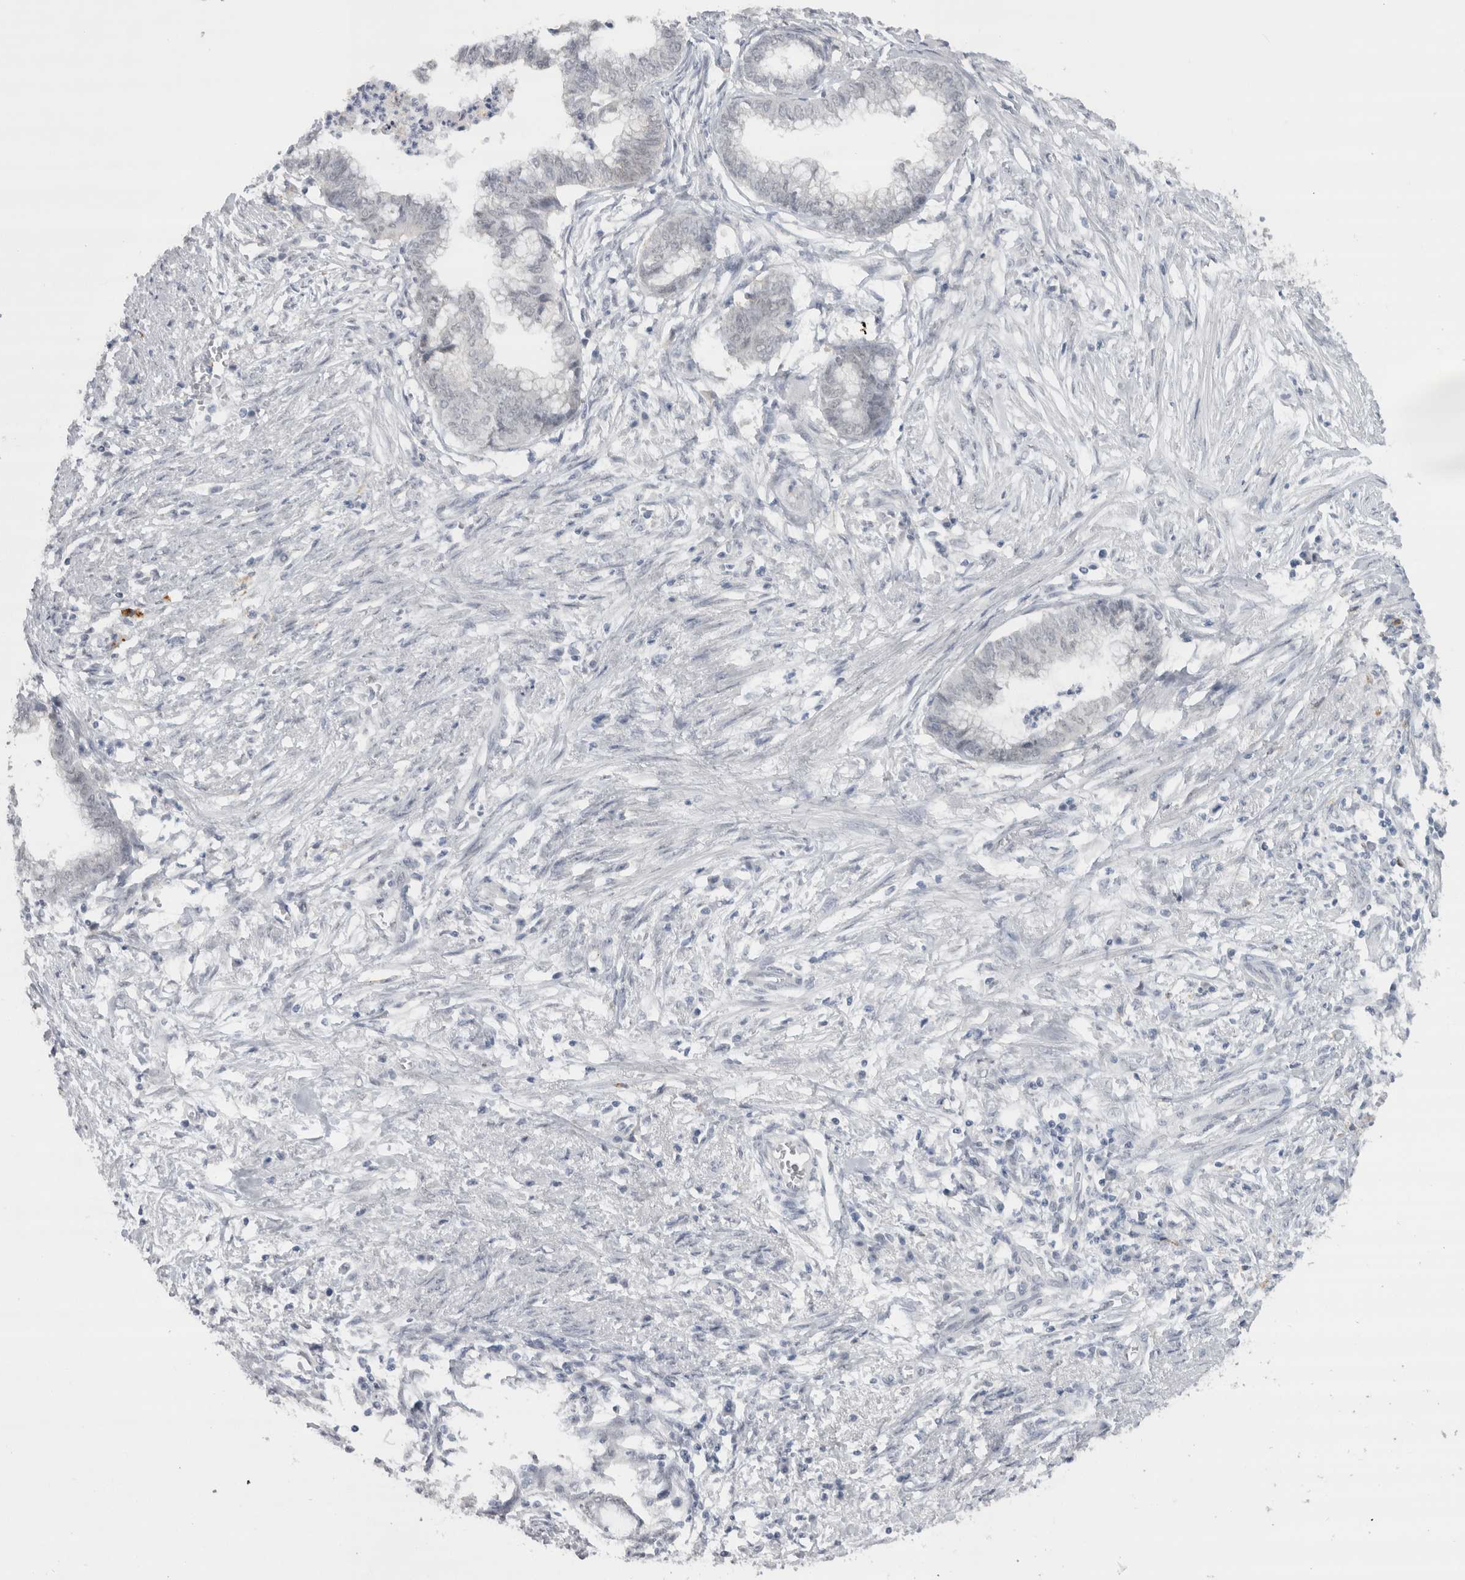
{"staining": {"intensity": "negative", "quantity": "none", "location": "none"}, "tissue": "endometrial cancer", "cell_type": "Tumor cells", "image_type": "cancer", "snomed": [{"axis": "morphology", "description": "Necrosis, NOS"}, {"axis": "morphology", "description": "Adenocarcinoma, NOS"}, {"axis": "topography", "description": "Endometrium"}], "caption": "IHC micrograph of neoplastic tissue: endometrial cancer (adenocarcinoma) stained with DAB (3,3'-diaminobenzidine) reveals no significant protein expression in tumor cells.", "gene": "CDH17", "patient": {"sex": "female", "age": 79}}